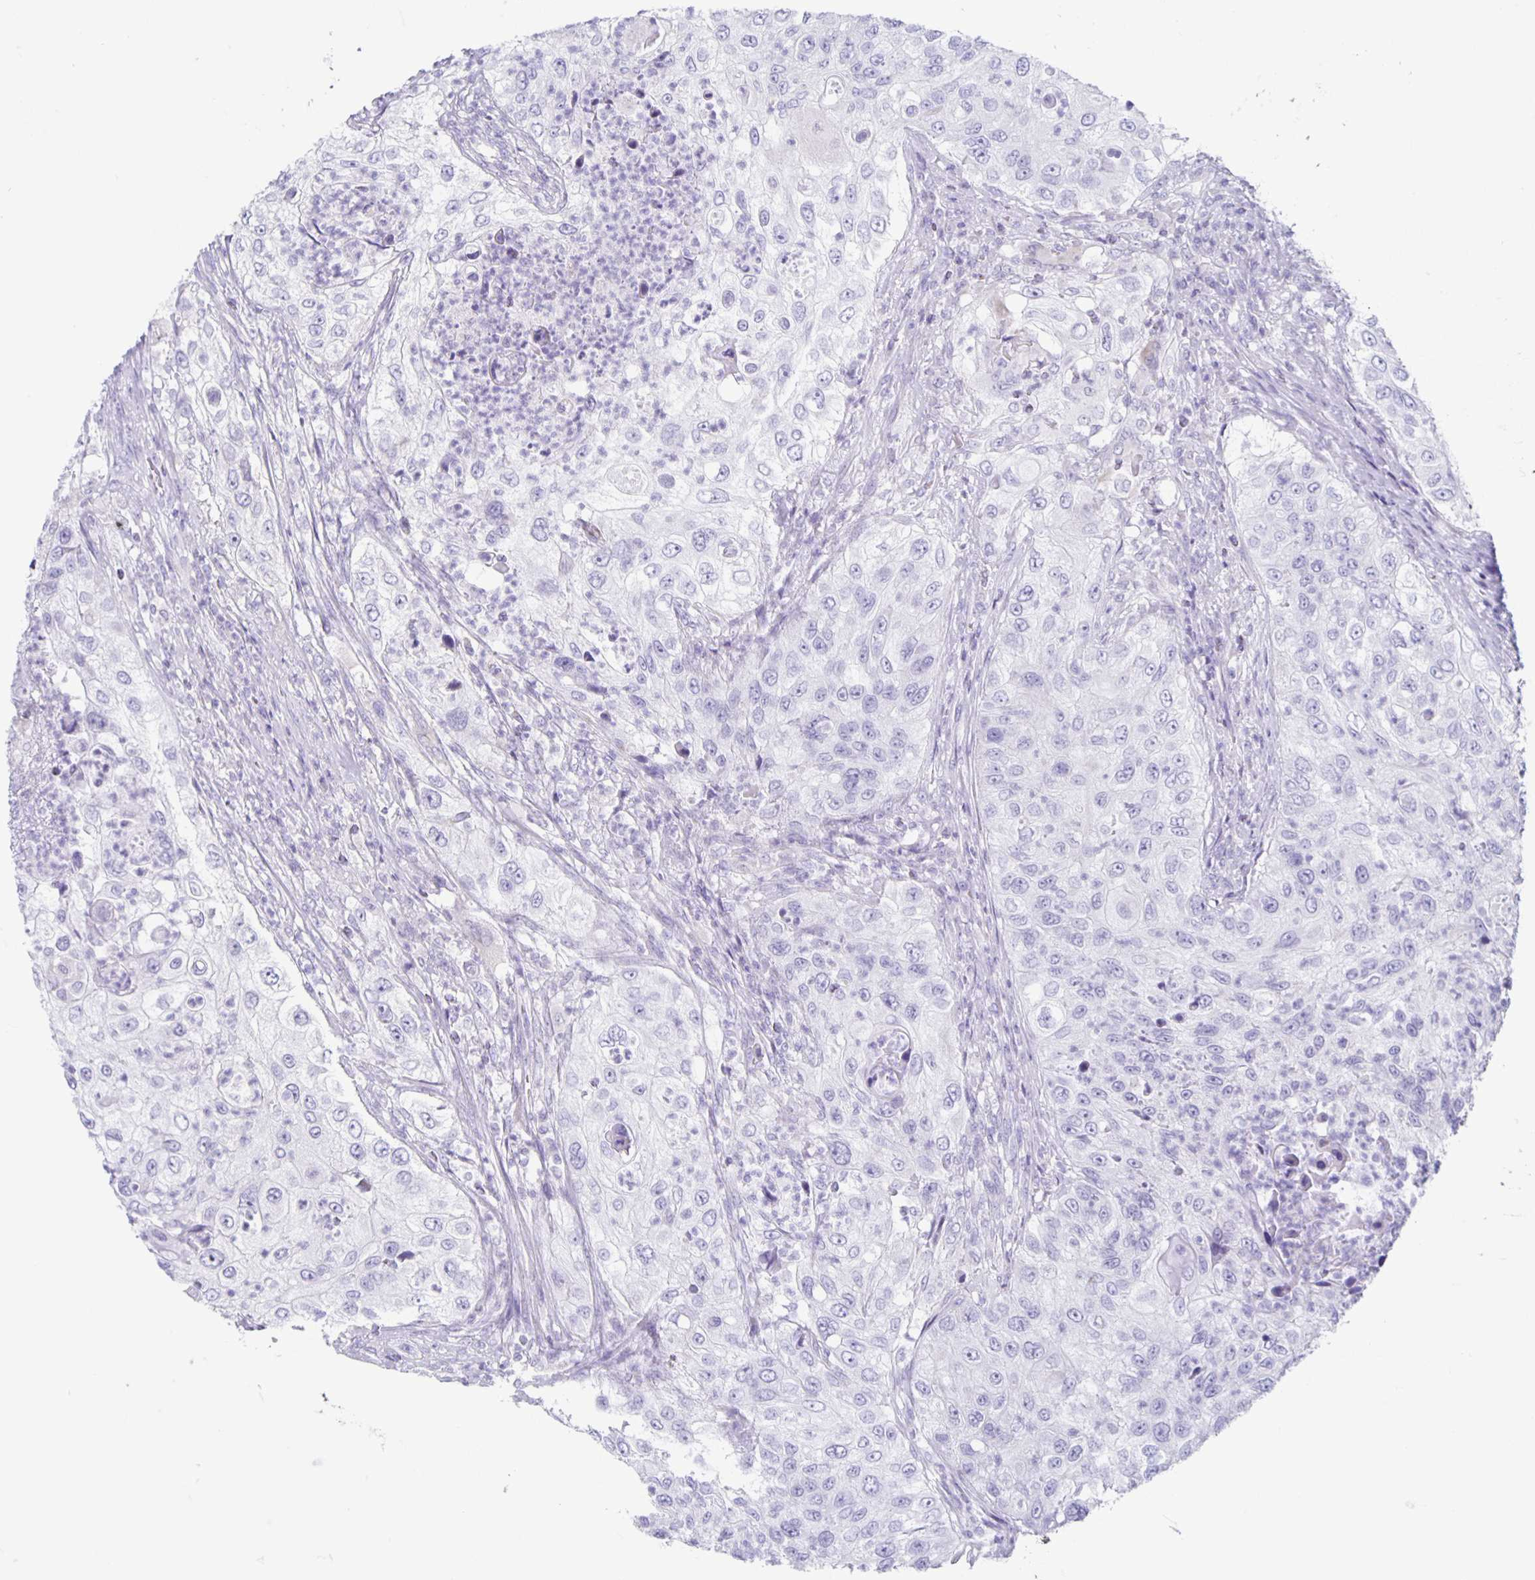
{"staining": {"intensity": "negative", "quantity": "none", "location": "none"}, "tissue": "urothelial cancer", "cell_type": "Tumor cells", "image_type": "cancer", "snomed": [{"axis": "morphology", "description": "Urothelial carcinoma, High grade"}, {"axis": "topography", "description": "Urinary bladder"}], "caption": "High power microscopy histopathology image of an IHC histopathology image of high-grade urothelial carcinoma, revealing no significant positivity in tumor cells.", "gene": "CT45A5", "patient": {"sex": "female", "age": 60}}